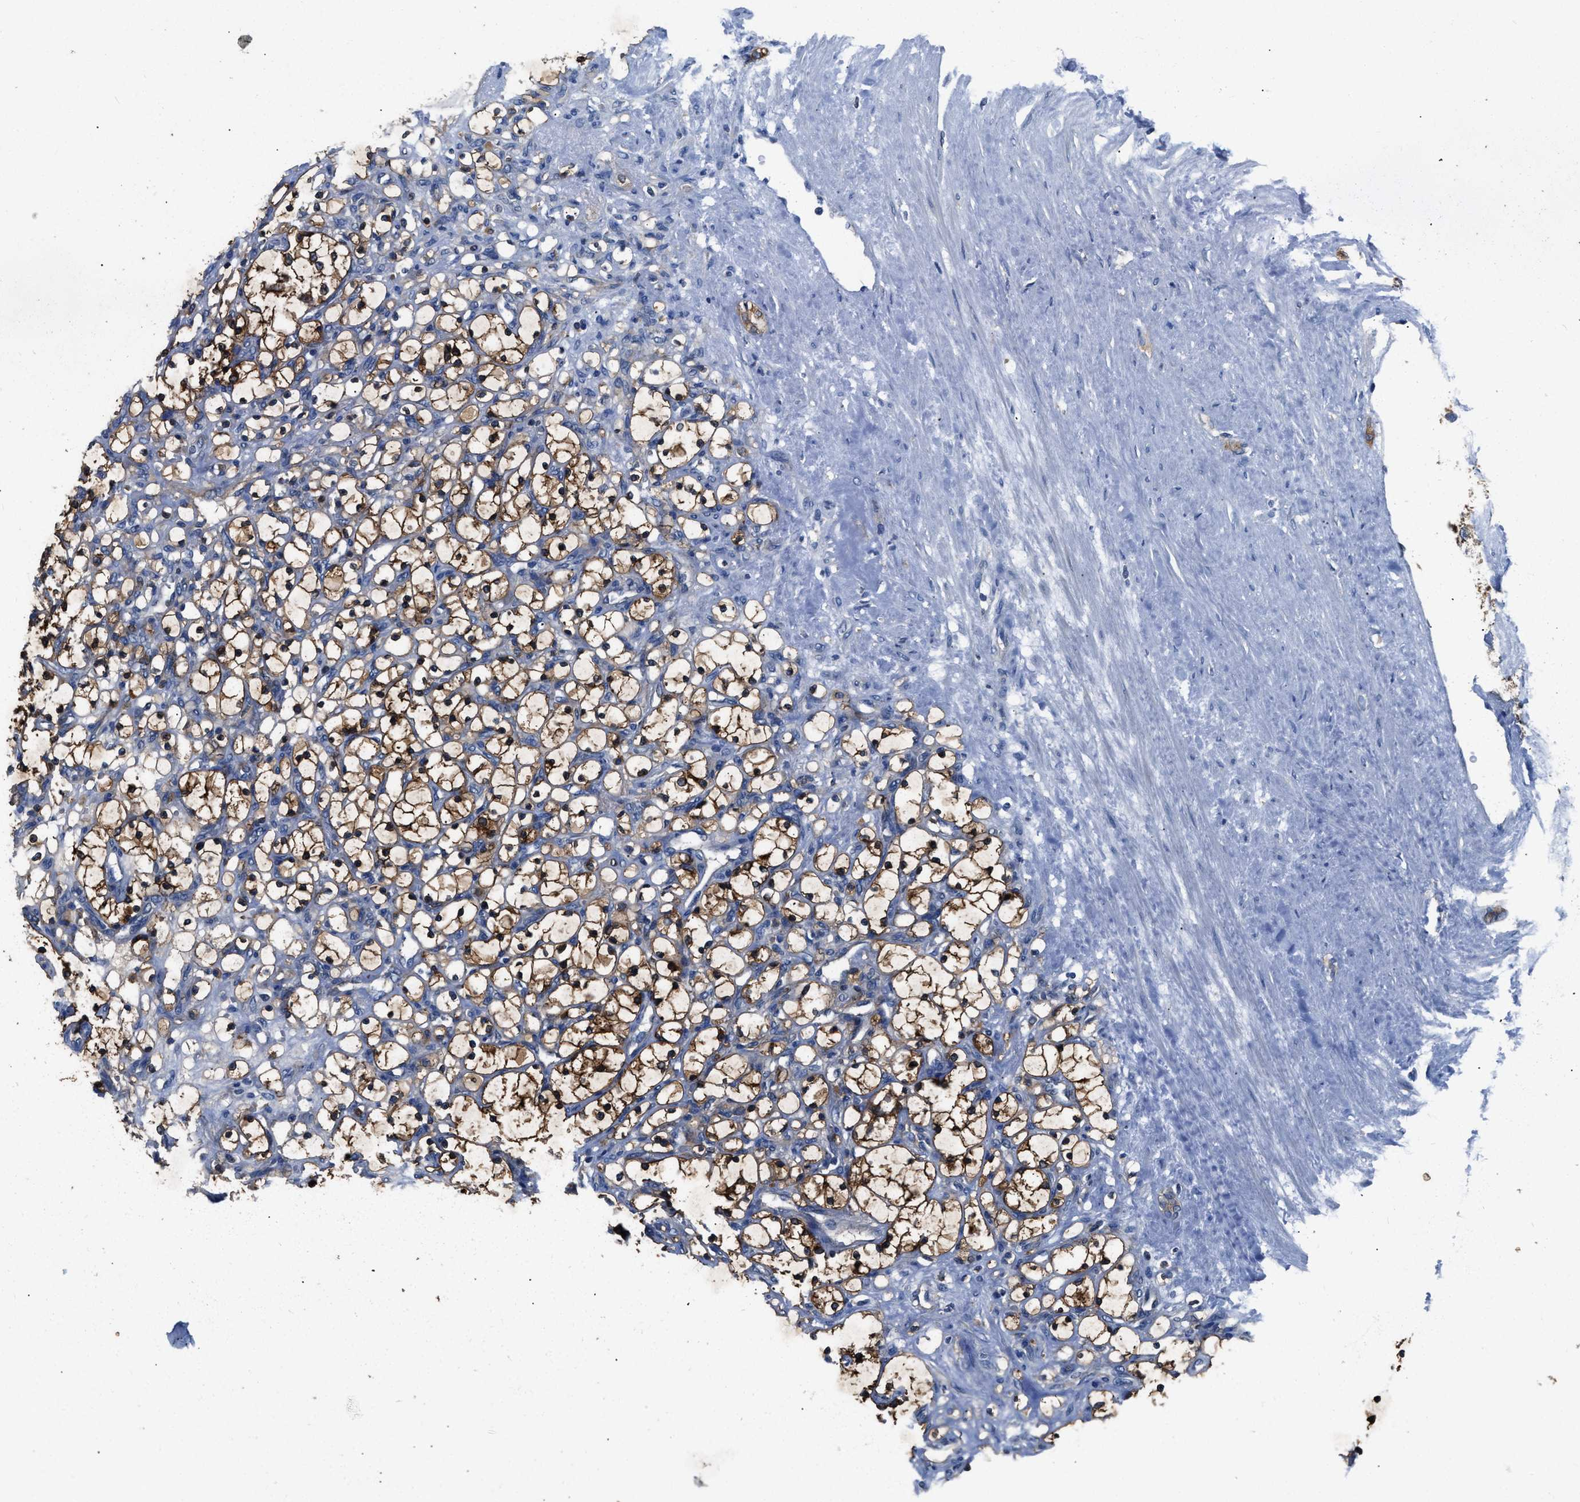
{"staining": {"intensity": "strong", "quantity": "25%-75%", "location": "cytoplasmic/membranous"}, "tissue": "renal cancer", "cell_type": "Tumor cells", "image_type": "cancer", "snomed": [{"axis": "morphology", "description": "Adenocarcinoma, NOS"}, {"axis": "topography", "description": "Kidney"}], "caption": "Immunohistochemical staining of human adenocarcinoma (renal) exhibits strong cytoplasmic/membranous protein staining in approximately 25%-75% of tumor cells.", "gene": "PKM", "patient": {"sex": "female", "age": 69}}